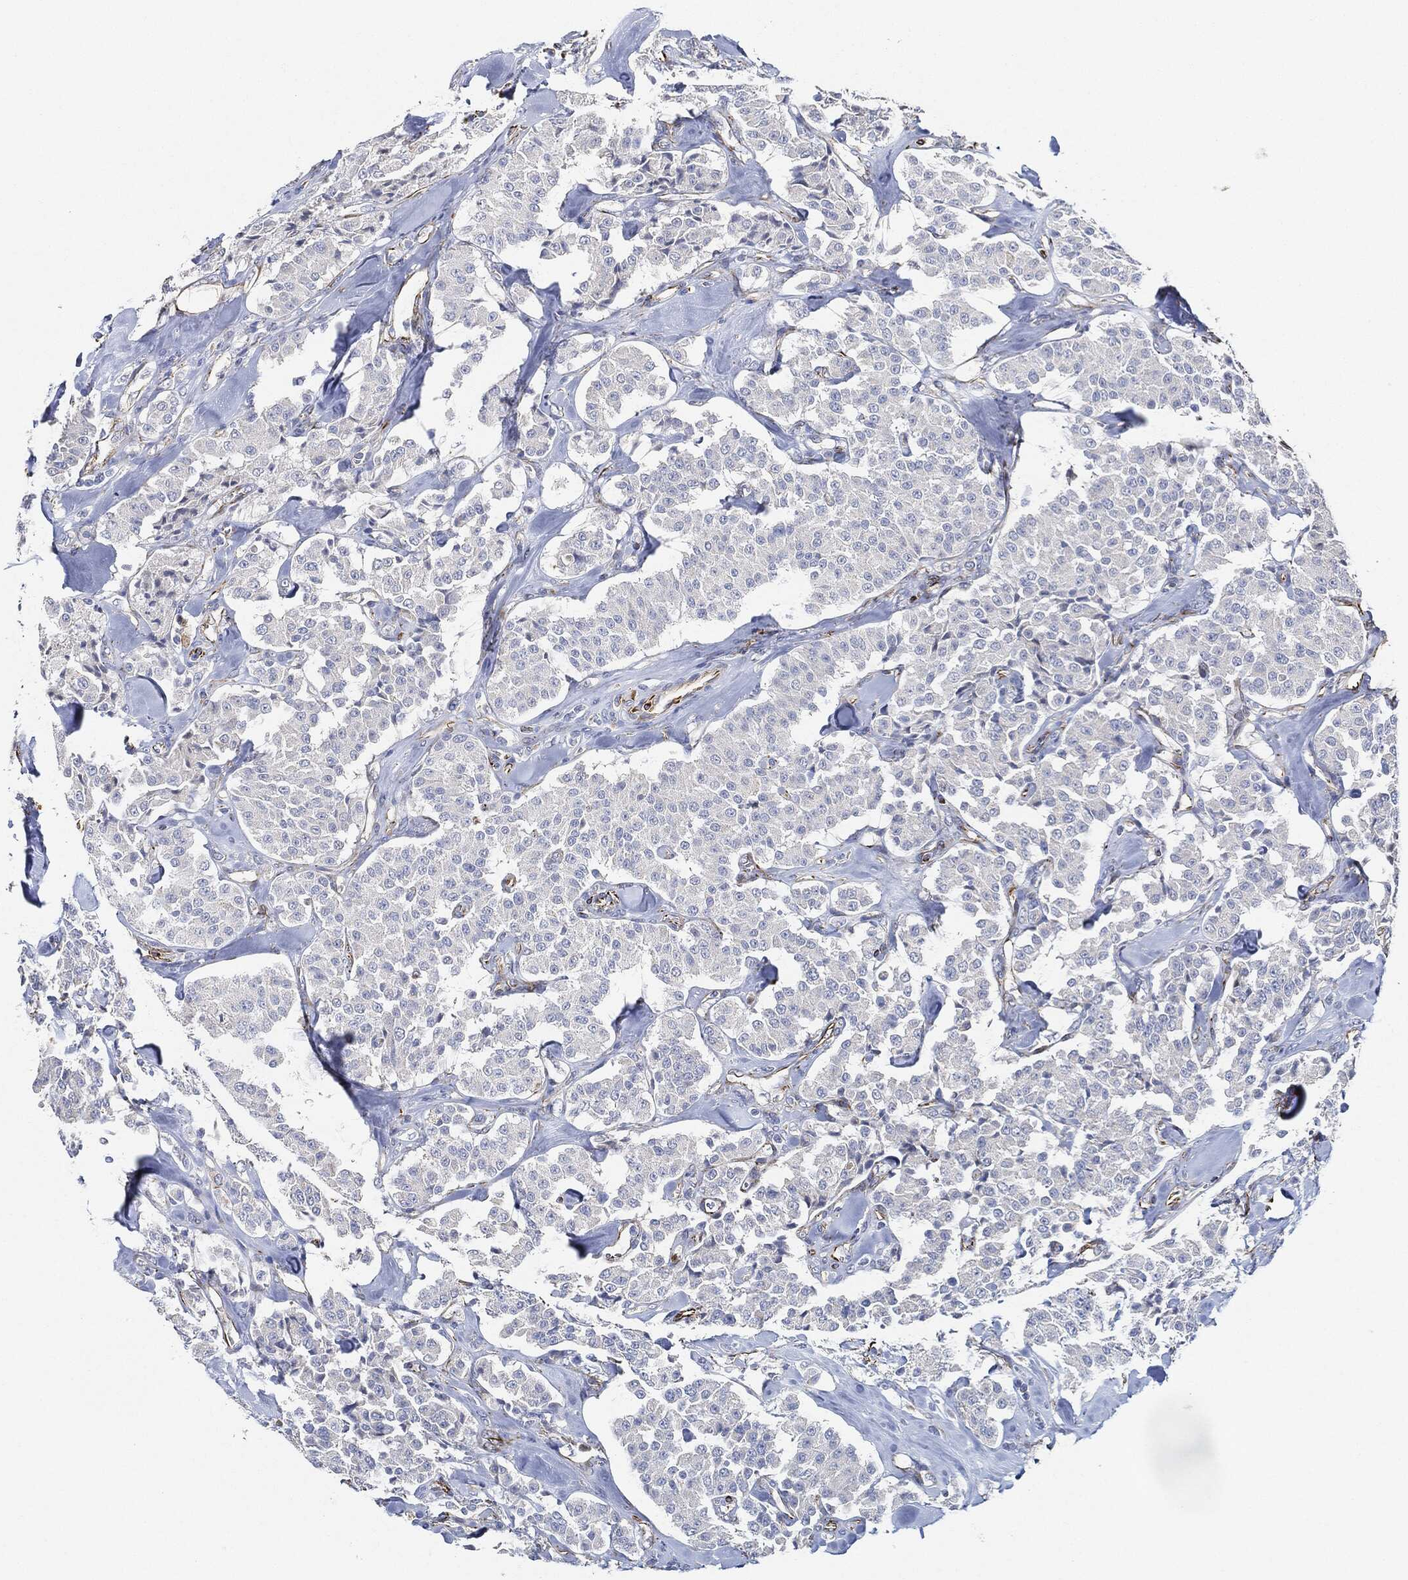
{"staining": {"intensity": "negative", "quantity": "none", "location": "none"}, "tissue": "carcinoid", "cell_type": "Tumor cells", "image_type": "cancer", "snomed": [{"axis": "morphology", "description": "Carcinoid, malignant, NOS"}, {"axis": "topography", "description": "Pancreas"}], "caption": "Immunohistochemistry (IHC) histopathology image of neoplastic tissue: carcinoid (malignant) stained with DAB (3,3'-diaminobenzidine) reveals no significant protein positivity in tumor cells.", "gene": "THSD1", "patient": {"sex": "male", "age": 41}}